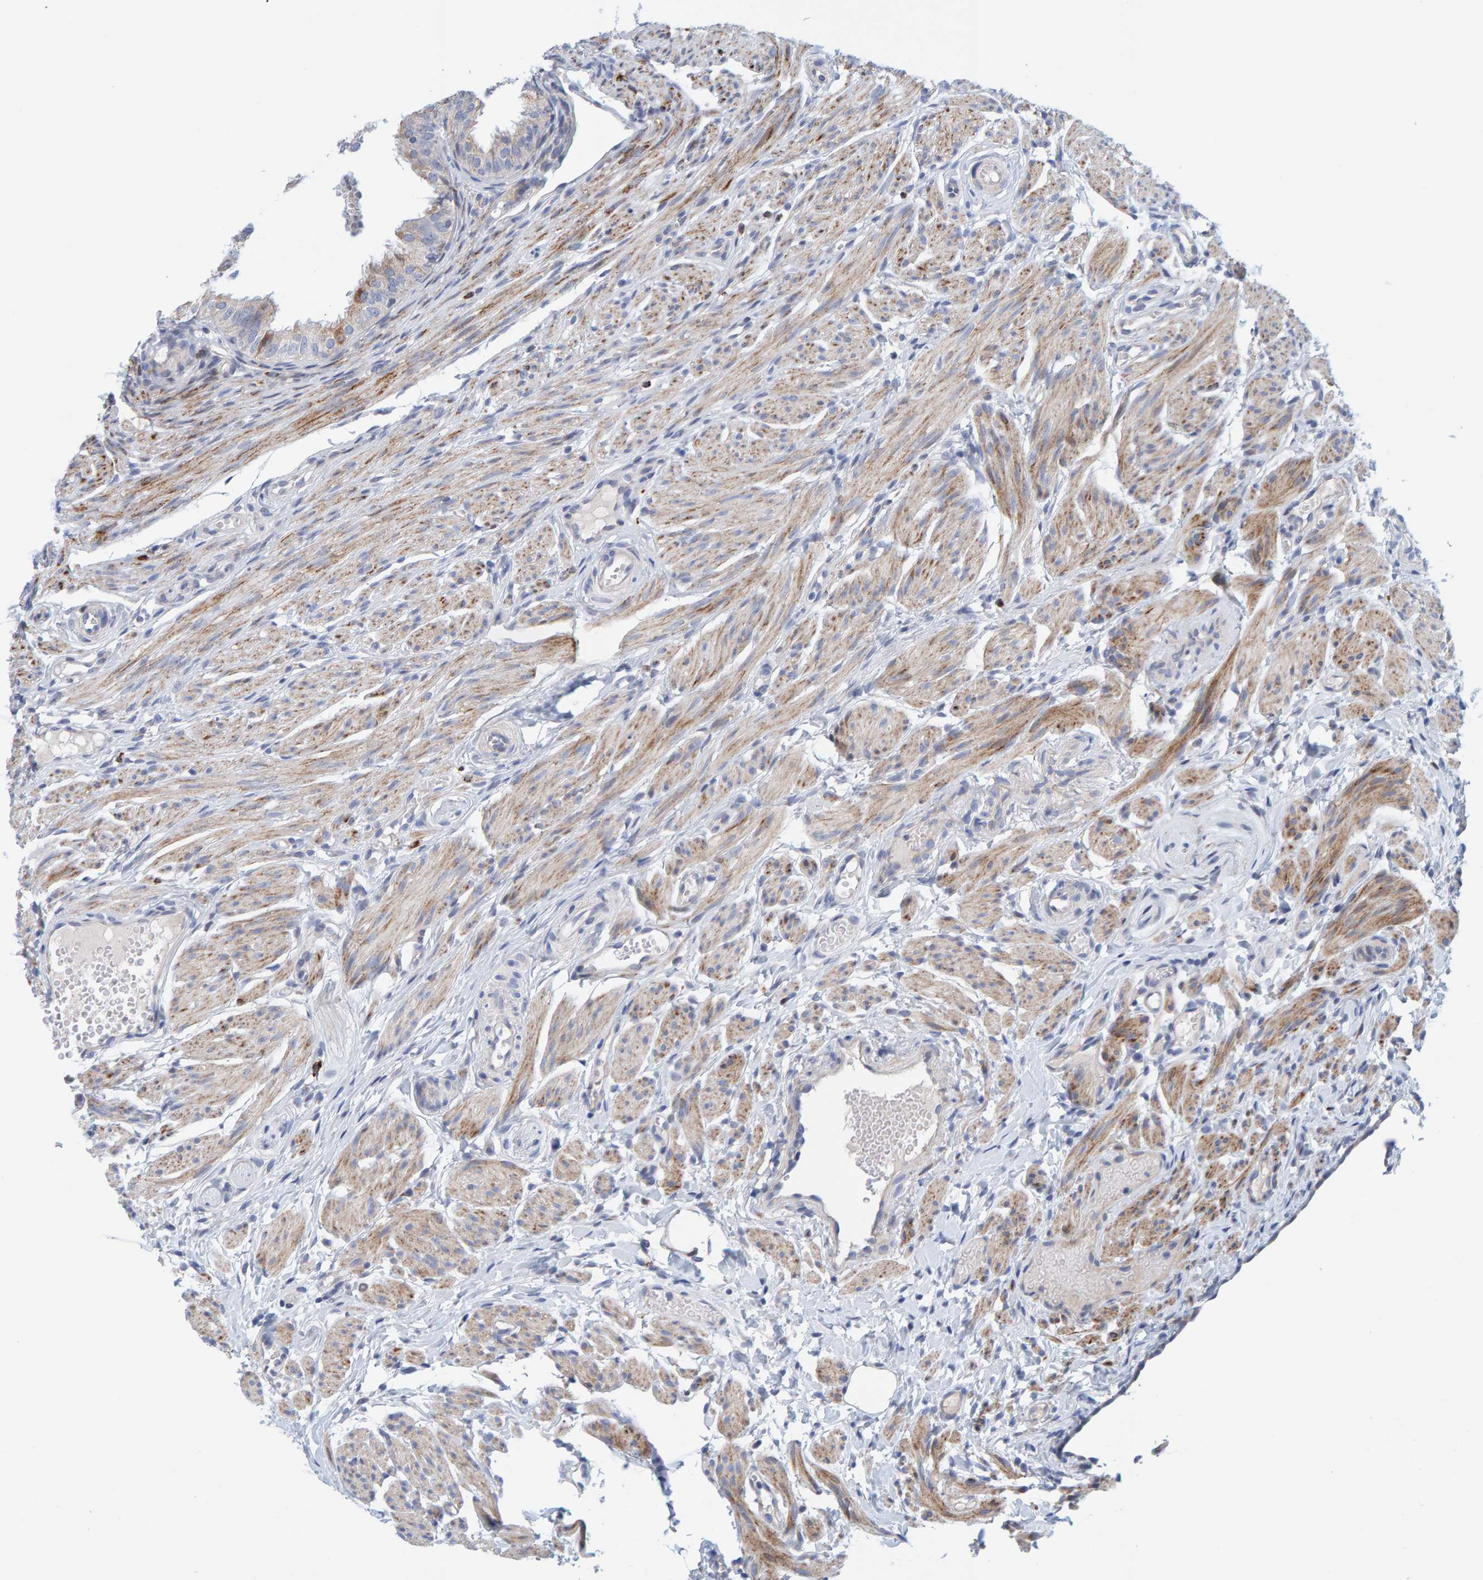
{"staining": {"intensity": "moderate", "quantity": "<25%", "location": "cytoplasmic/membranous"}, "tissue": "fallopian tube", "cell_type": "Glandular cells", "image_type": "normal", "snomed": [{"axis": "morphology", "description": "Normal tissue, NOS"}, {"axis": "topography", "description": "Fallopian tube"}], "caption": "A high-resolution photomicrograph shows immunohistochemistry (IHC) staining of benign fallopian tube, which exhibits moderate cytoplasmic/membranous expression in about <25% of glandular cells. (DAB IHC, brown staining for protein, blue staining for nuclei).", "gene": "ZC3H3", "patient": {"sex": "female", "age": 35}}